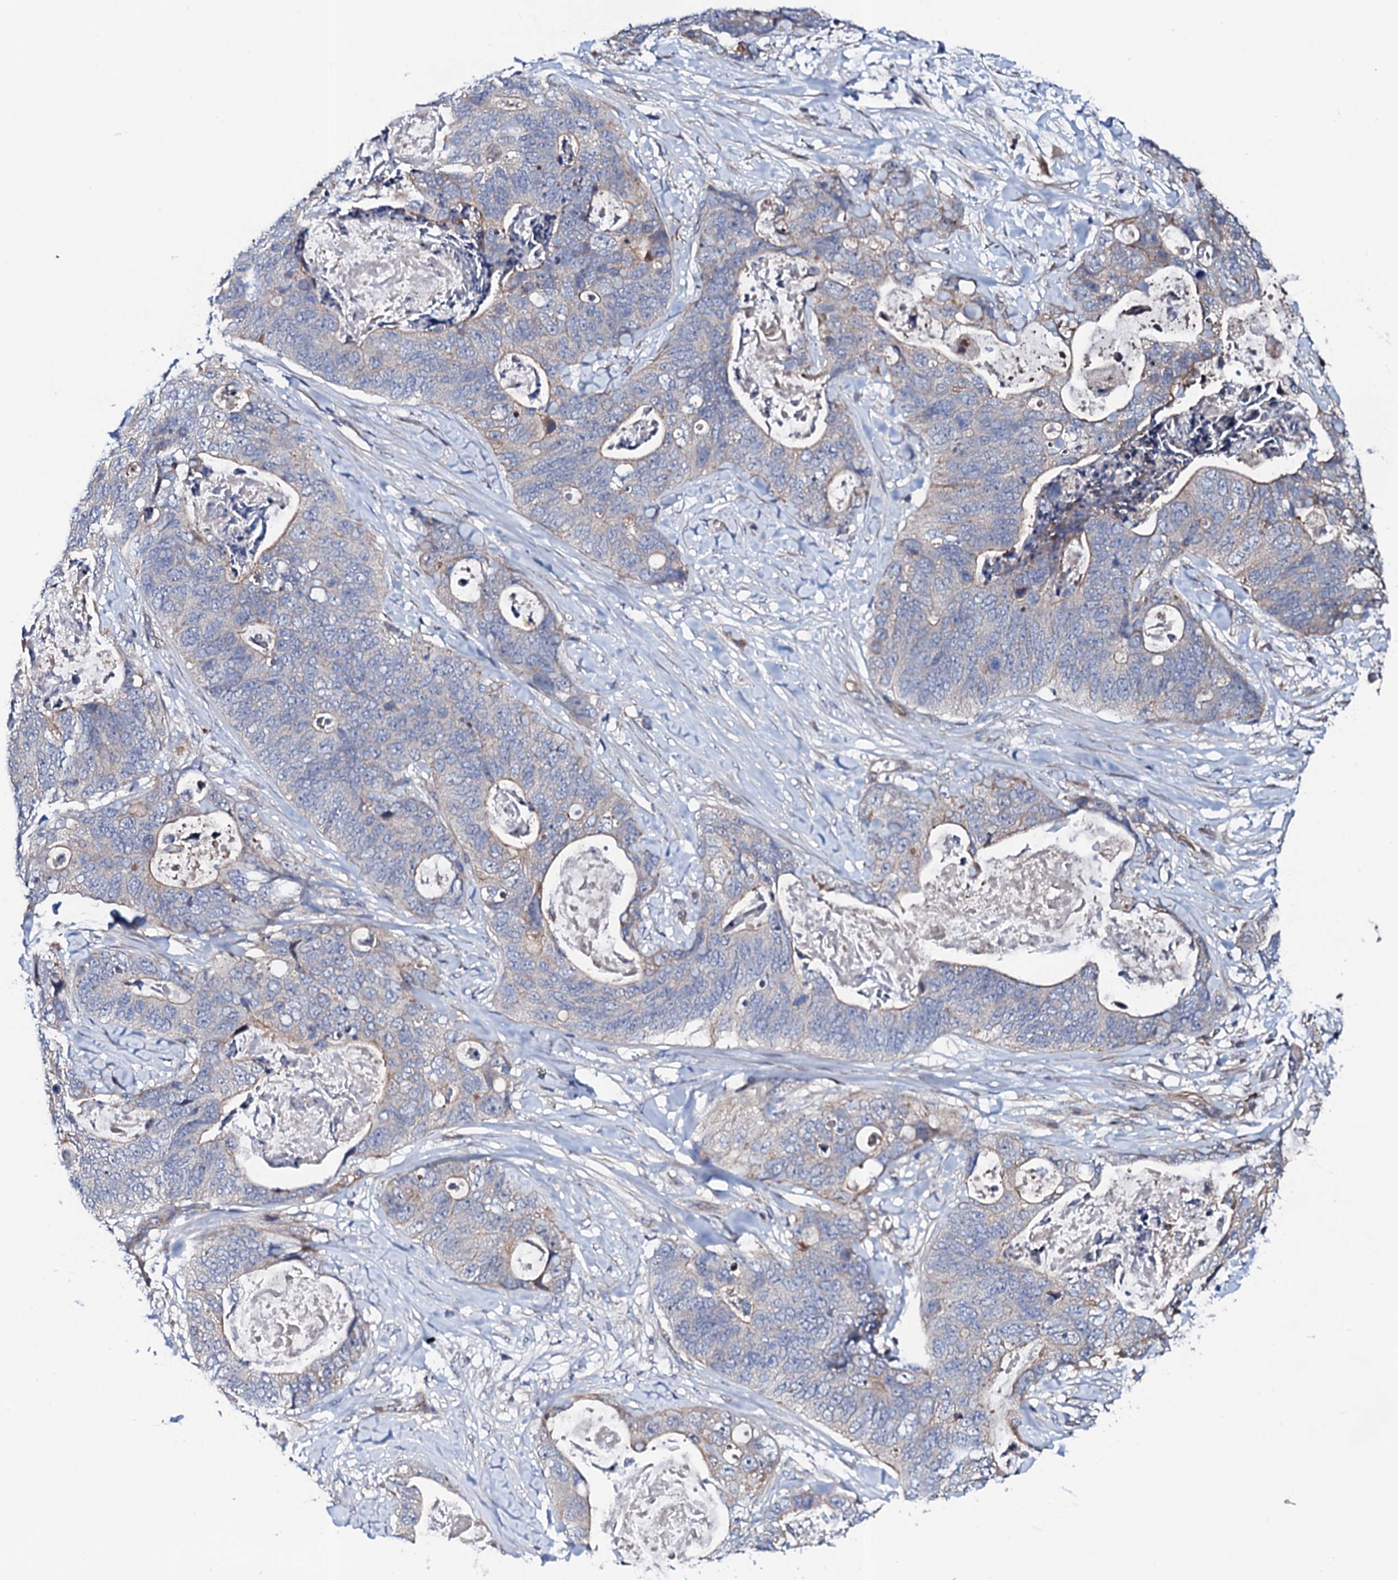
{"staining": {"intensity": "weak", "quantity": "<25%", "location": "cytoplasmic/membranous"}, "tissue": "stomach cancer", "cell_type": "Tumor cells", "image_type": "cancer", "snomed": [{"axis": "morphology", "description": "Adenocarcinoma, NOS"}, {"axis": "topography", "description": "Stomach"}], "caption": "Immunohistochemistry (IHC) image of neoplastic tissue: human adenocarcinoma (stomach) stained with DAB (3,3'-diaminobenzidine) displays no significant protein positivity in tumor cells.", "gene": "CIAO2A", "patient": {"sex": "female", "age": 89}}